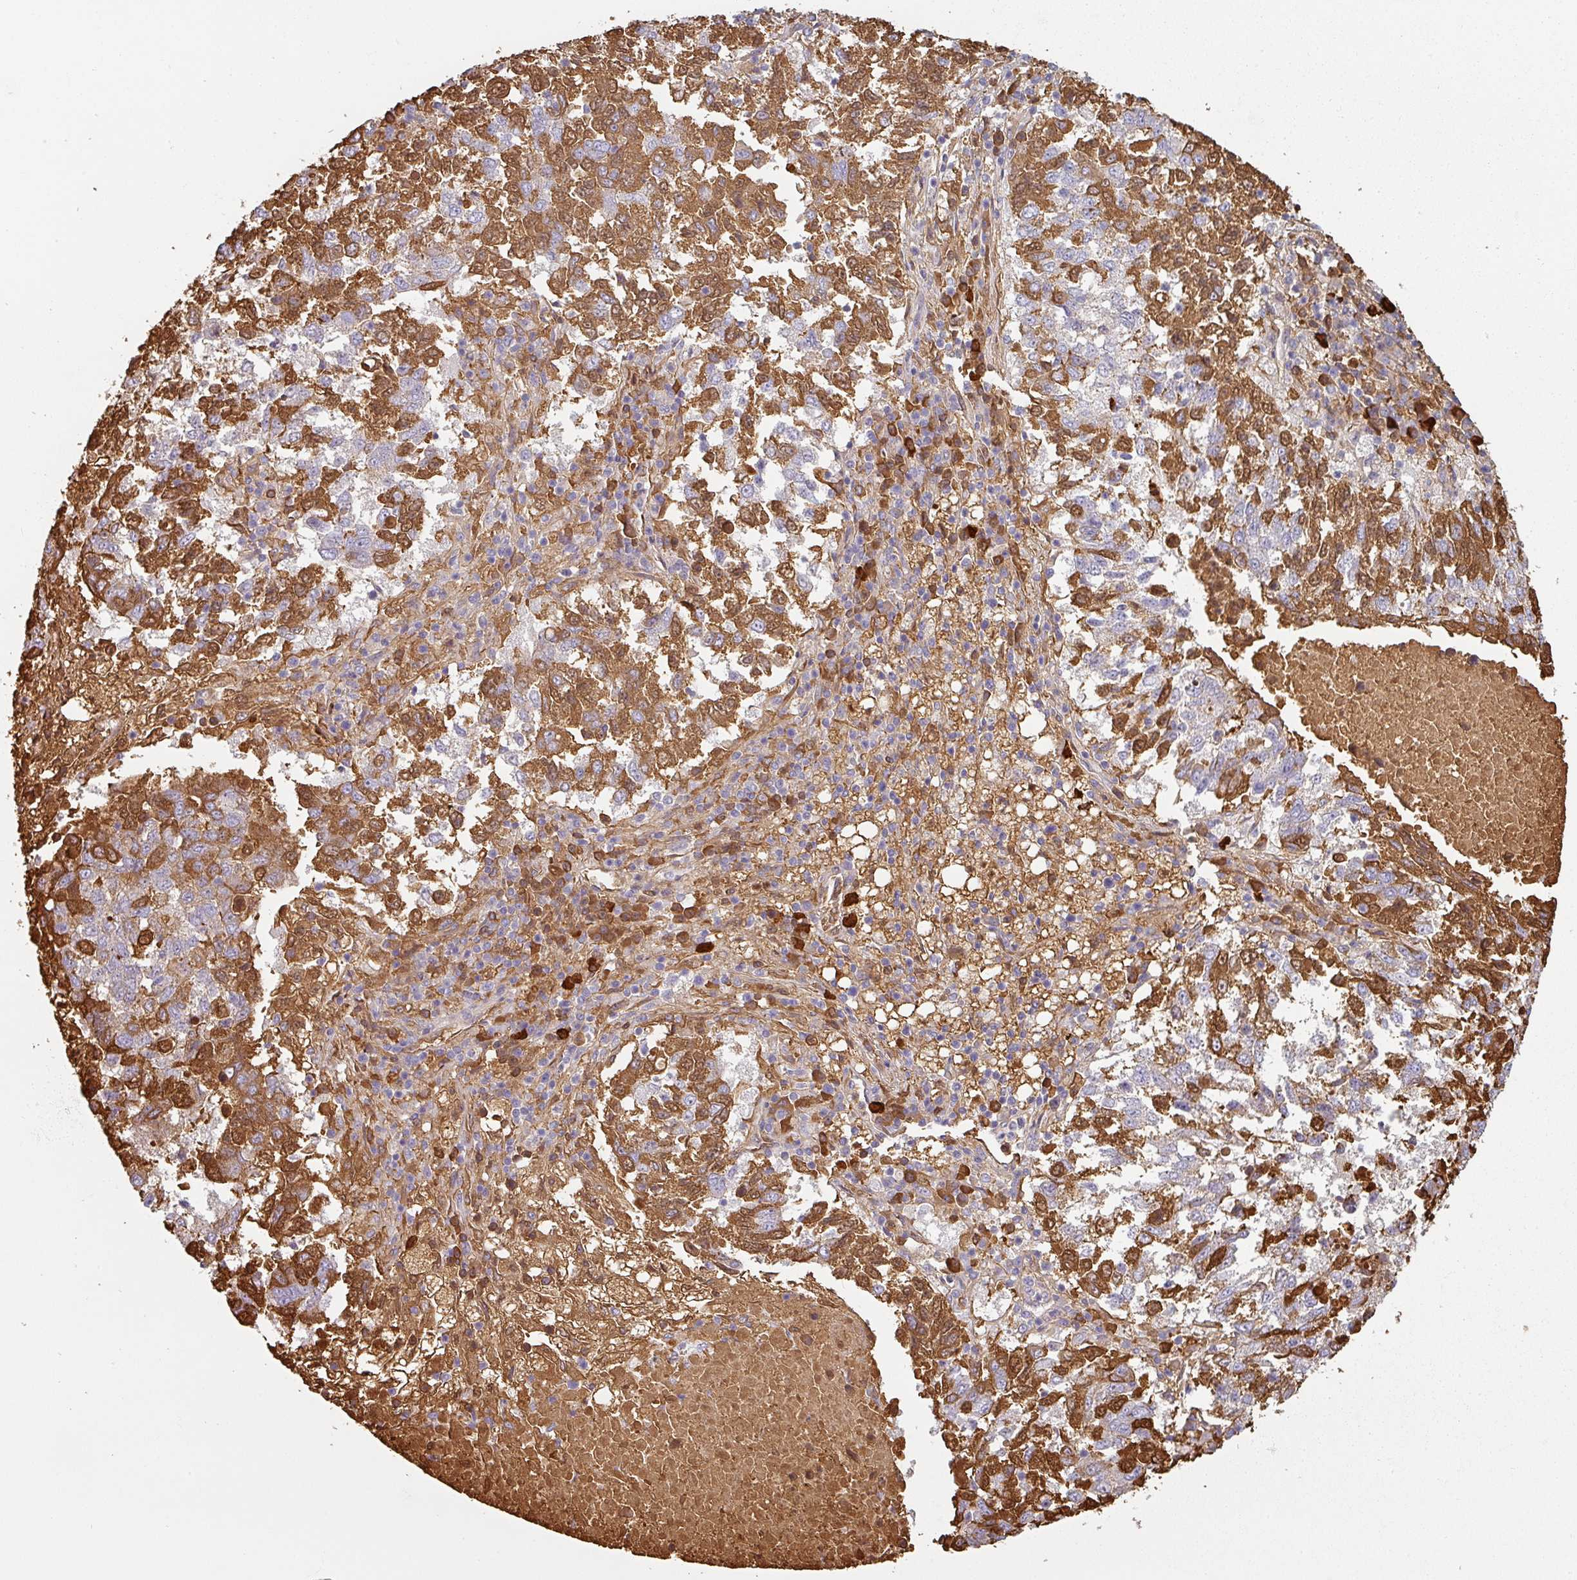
{"staining": {"intensity": "strong", "quantity": "25%-75%", "location": "cytoplasmic/membranous"}, "tissue": "lung cancer", "cell_type": "Tumor cells", "image_type": "cancer", "snomed": [{"axis": "morphology", "description": "Squamous cell carcinoma, NOS"}, {"axis": "topography", "description": "Lung"}], "caption": "Lung cancer (squamous cell carcinoma) stained with a brown dye demonstrates strong cytoplasmic/membranous positive staining in approximately 25%-75% of tumor cells.", "gene": "CEP78", "patient": {"sex": "male", "age": 73}}